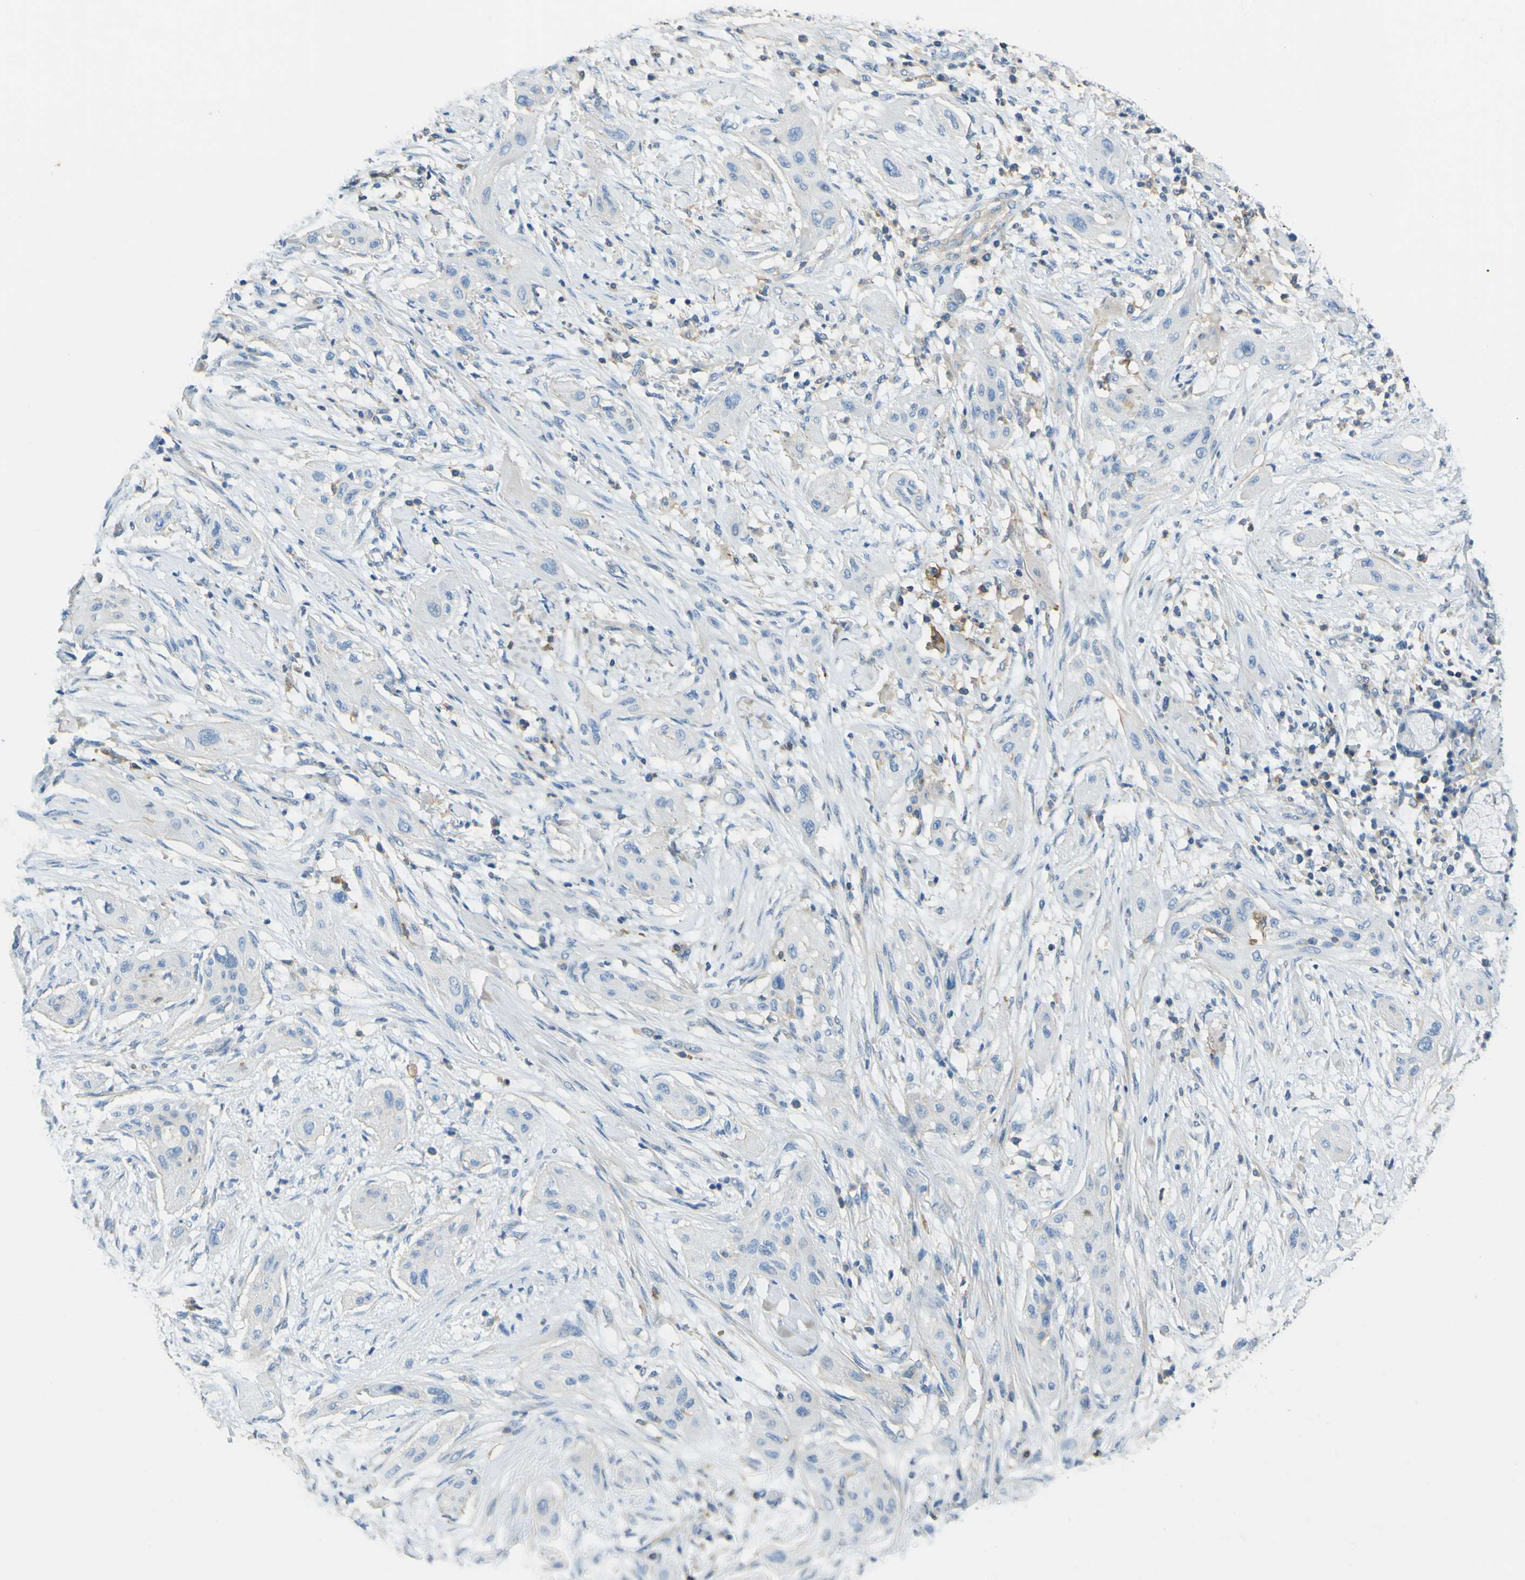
{"staining": {"intensity": "weak", "quantity": "<25%", "location": "cytoplasmic/membranous"}, "tissue": "lung cancer", "cell_type": "Tumor cells", "image_type": "cancer", "snomed": [{"axis": "morphology", "description": "Squamous cell carcinoma, NOS"}, {"axis": "topography", "description": "Lung"}], "caption": "This image is of squamous cell carcinoma (lung) stained with immunohistochemistry to label a protein in brown with the nuclei are counter-stained blue. There is no expression in tumor cells.", "gene": "OGN", "patient": {"sex": "female", "age": 47}}